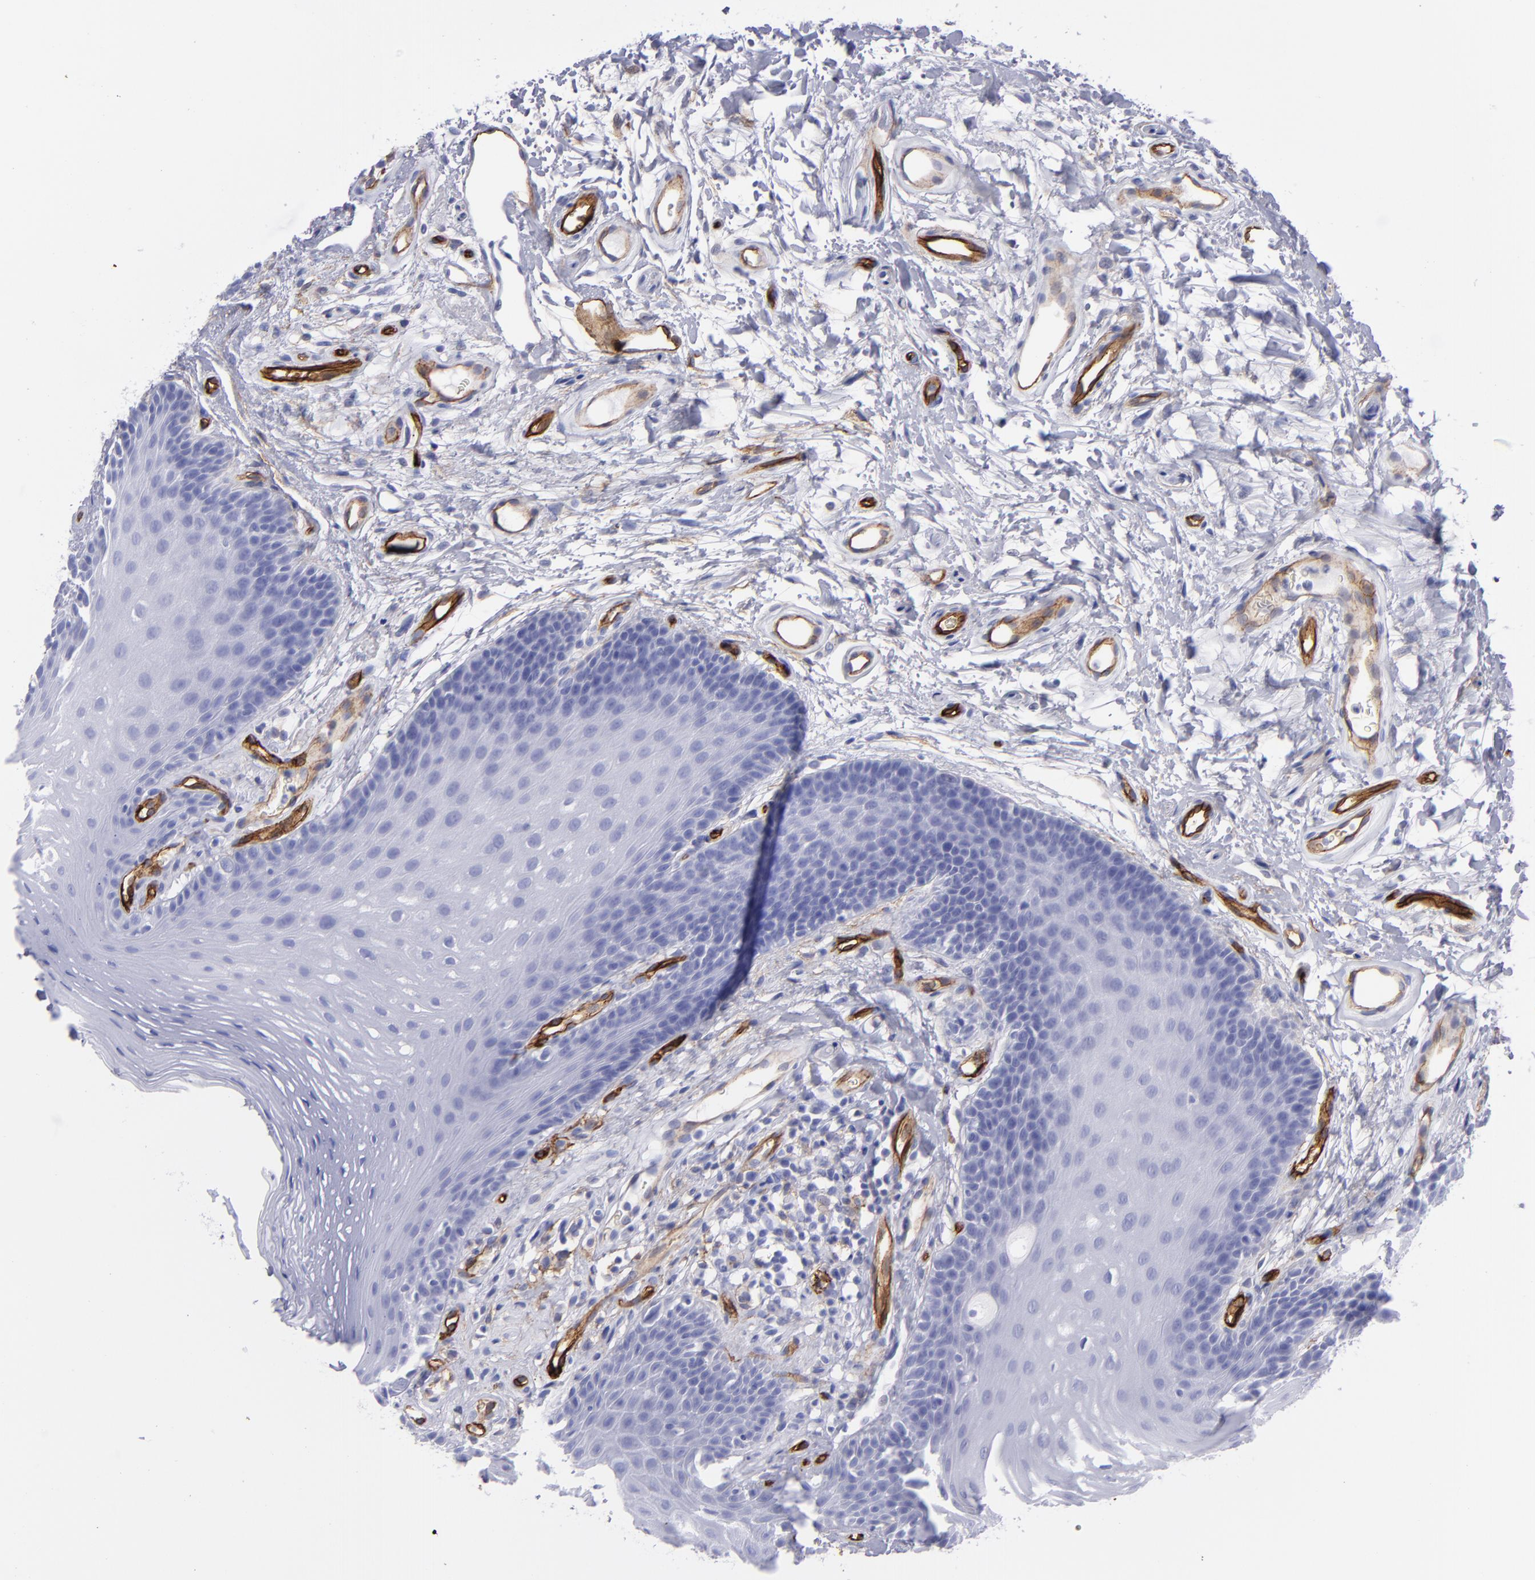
{"staining": {"intensity": "negative", "quantity": "none", "location": "none"}, "tissue": "oral mucosa", "cell_type": "Squamous epithelial cells", "image_type": "normal", "snomed": [{"axis": "morphology", "description": "Normal tissue, NOS"}, {"axis": "topography", "description": "Oral tissue"}], "caption": "This is an immunohistochemistry photomicrograph of normal human oral mucosa. There is no staining in squamous epithelial cells.", "gene": "ACE", "patient": {"sex": "male", "age": 62}}